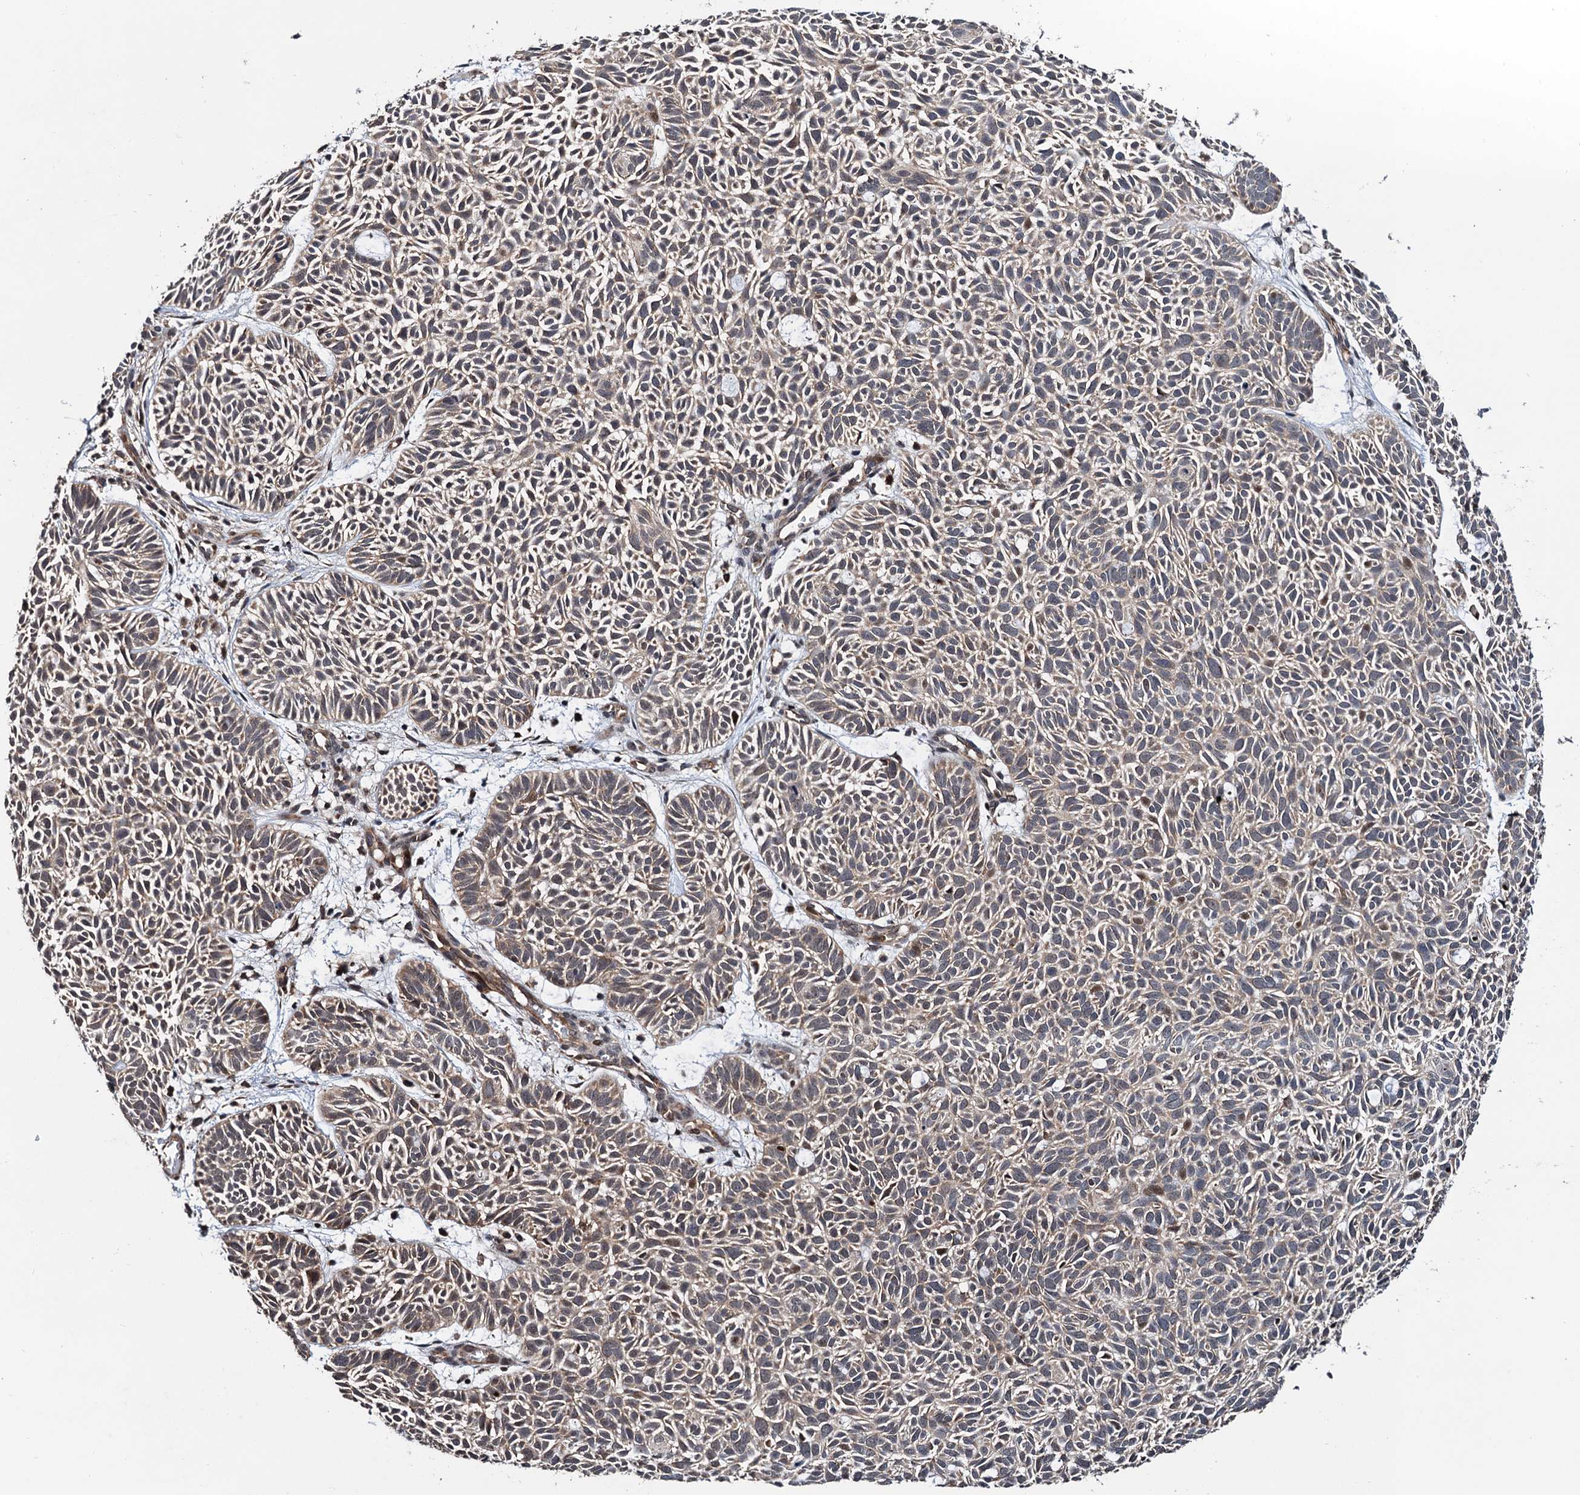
{"staining": {"intensity": "weak", "quantity": ">75%", "location": "cytoplasmic/membranous"}, "tissue": "skin cancer", "cell_type": "Tumor cells", "image_type": "cancer", "snomed": [{"axis": "morphology", "description": "Basal cell carcinoma"}, {"axis": "topography", "description": "Skin"}], "caption": "Protein analysis of skin cancer (basal cell carcinoma) tissue reveals weak cytoplasmic/membranous expression in about >75% of tumor cells.", "gene": "NAA16", "patient": {"sex": "male", "age": 69}}